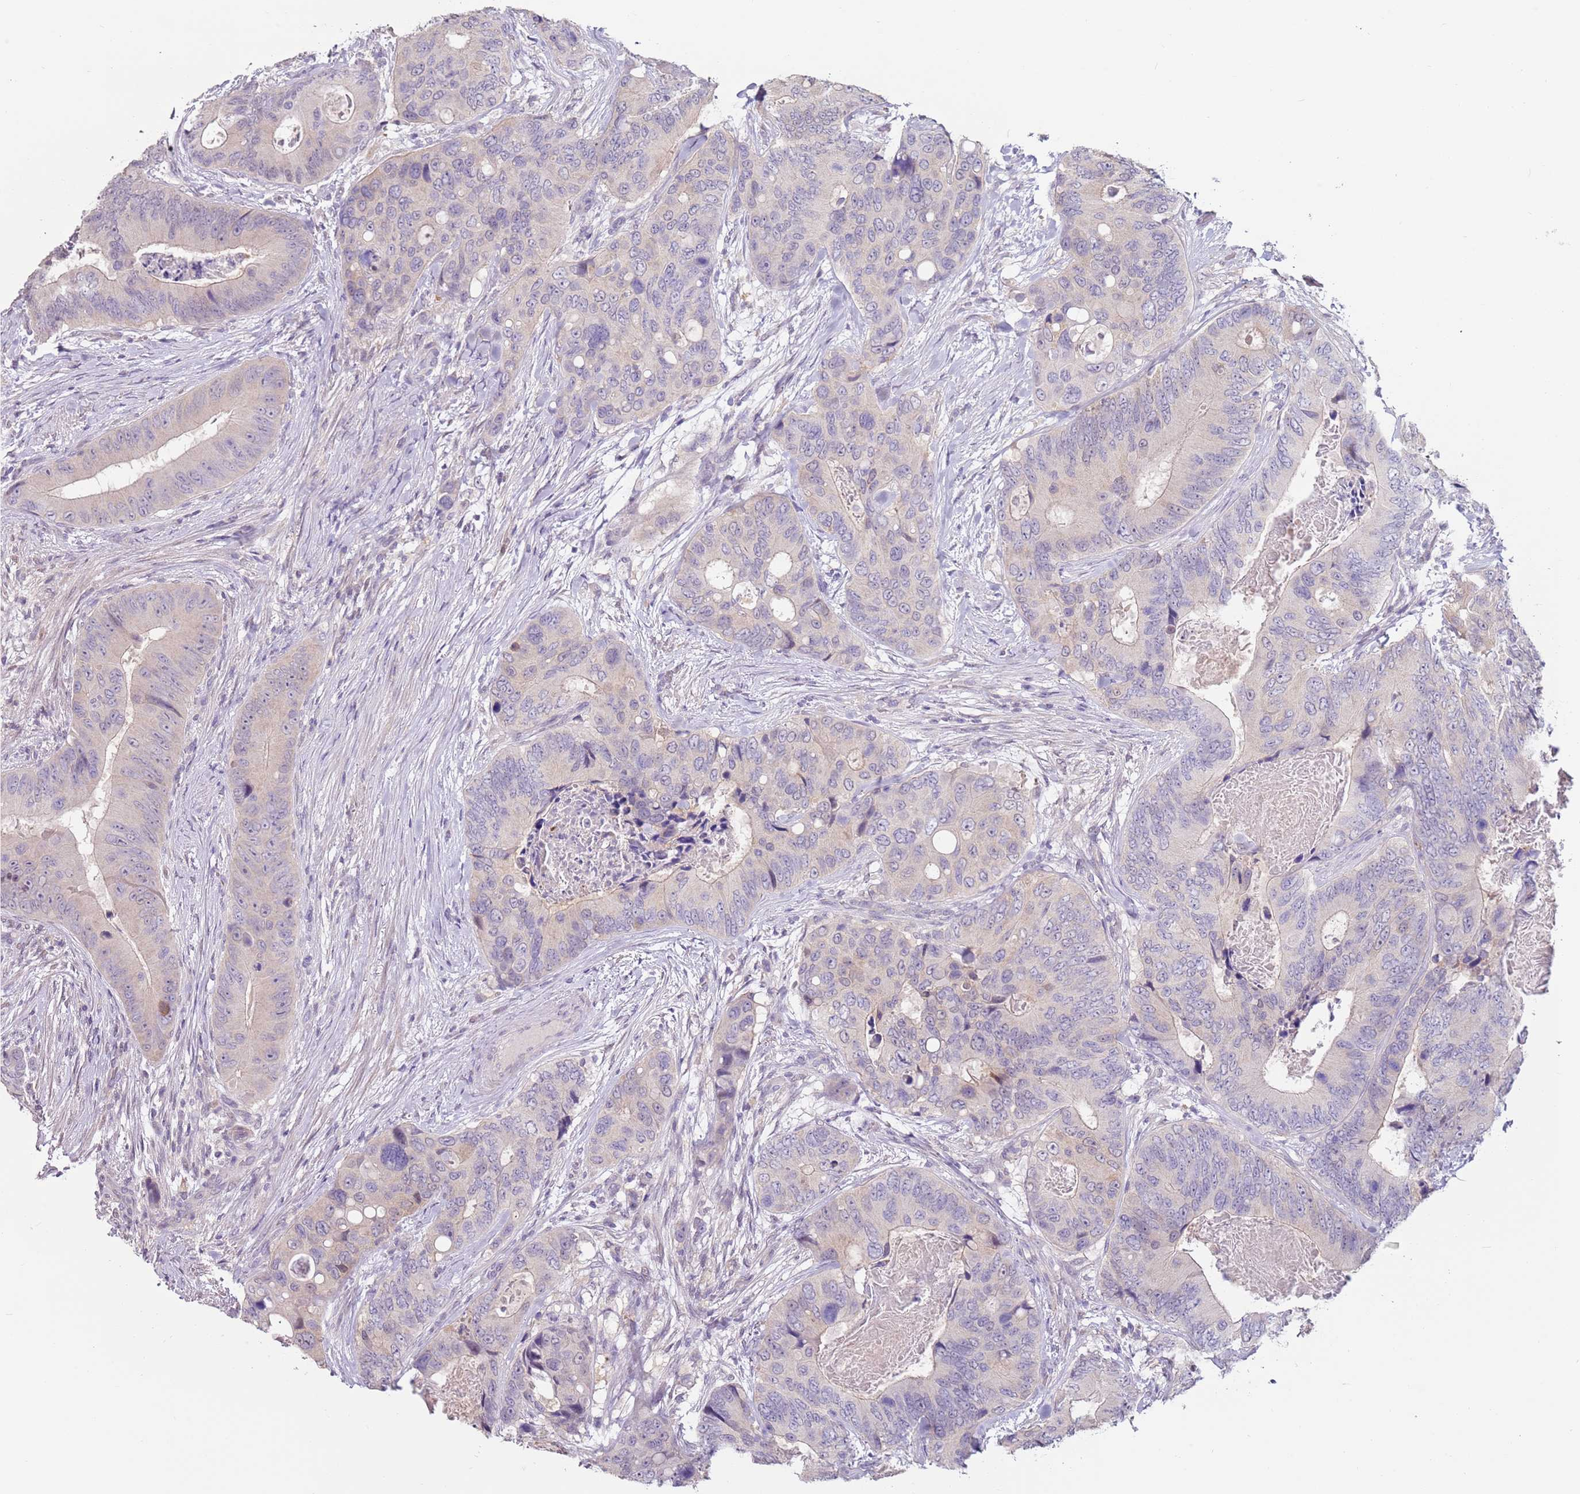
{"staining": {"intensity": "negative", "quantity": "none", "location": "none"}, "tissue": "colorectal cancer", "cell_type": "Tumor cells", "image_type": "cancer", "snomed": [{"axis": "morphology", "description": "Adenocarcinoma, NOS"}, {"axis": "topography", "description": "Colon"}], "caption": "An IHC image of colorectal cancer is shown. There is no staining in tumor cells of colorectal cancer.", "gene": "MDH1", "patient": {"sex": "male", "age": 84}}